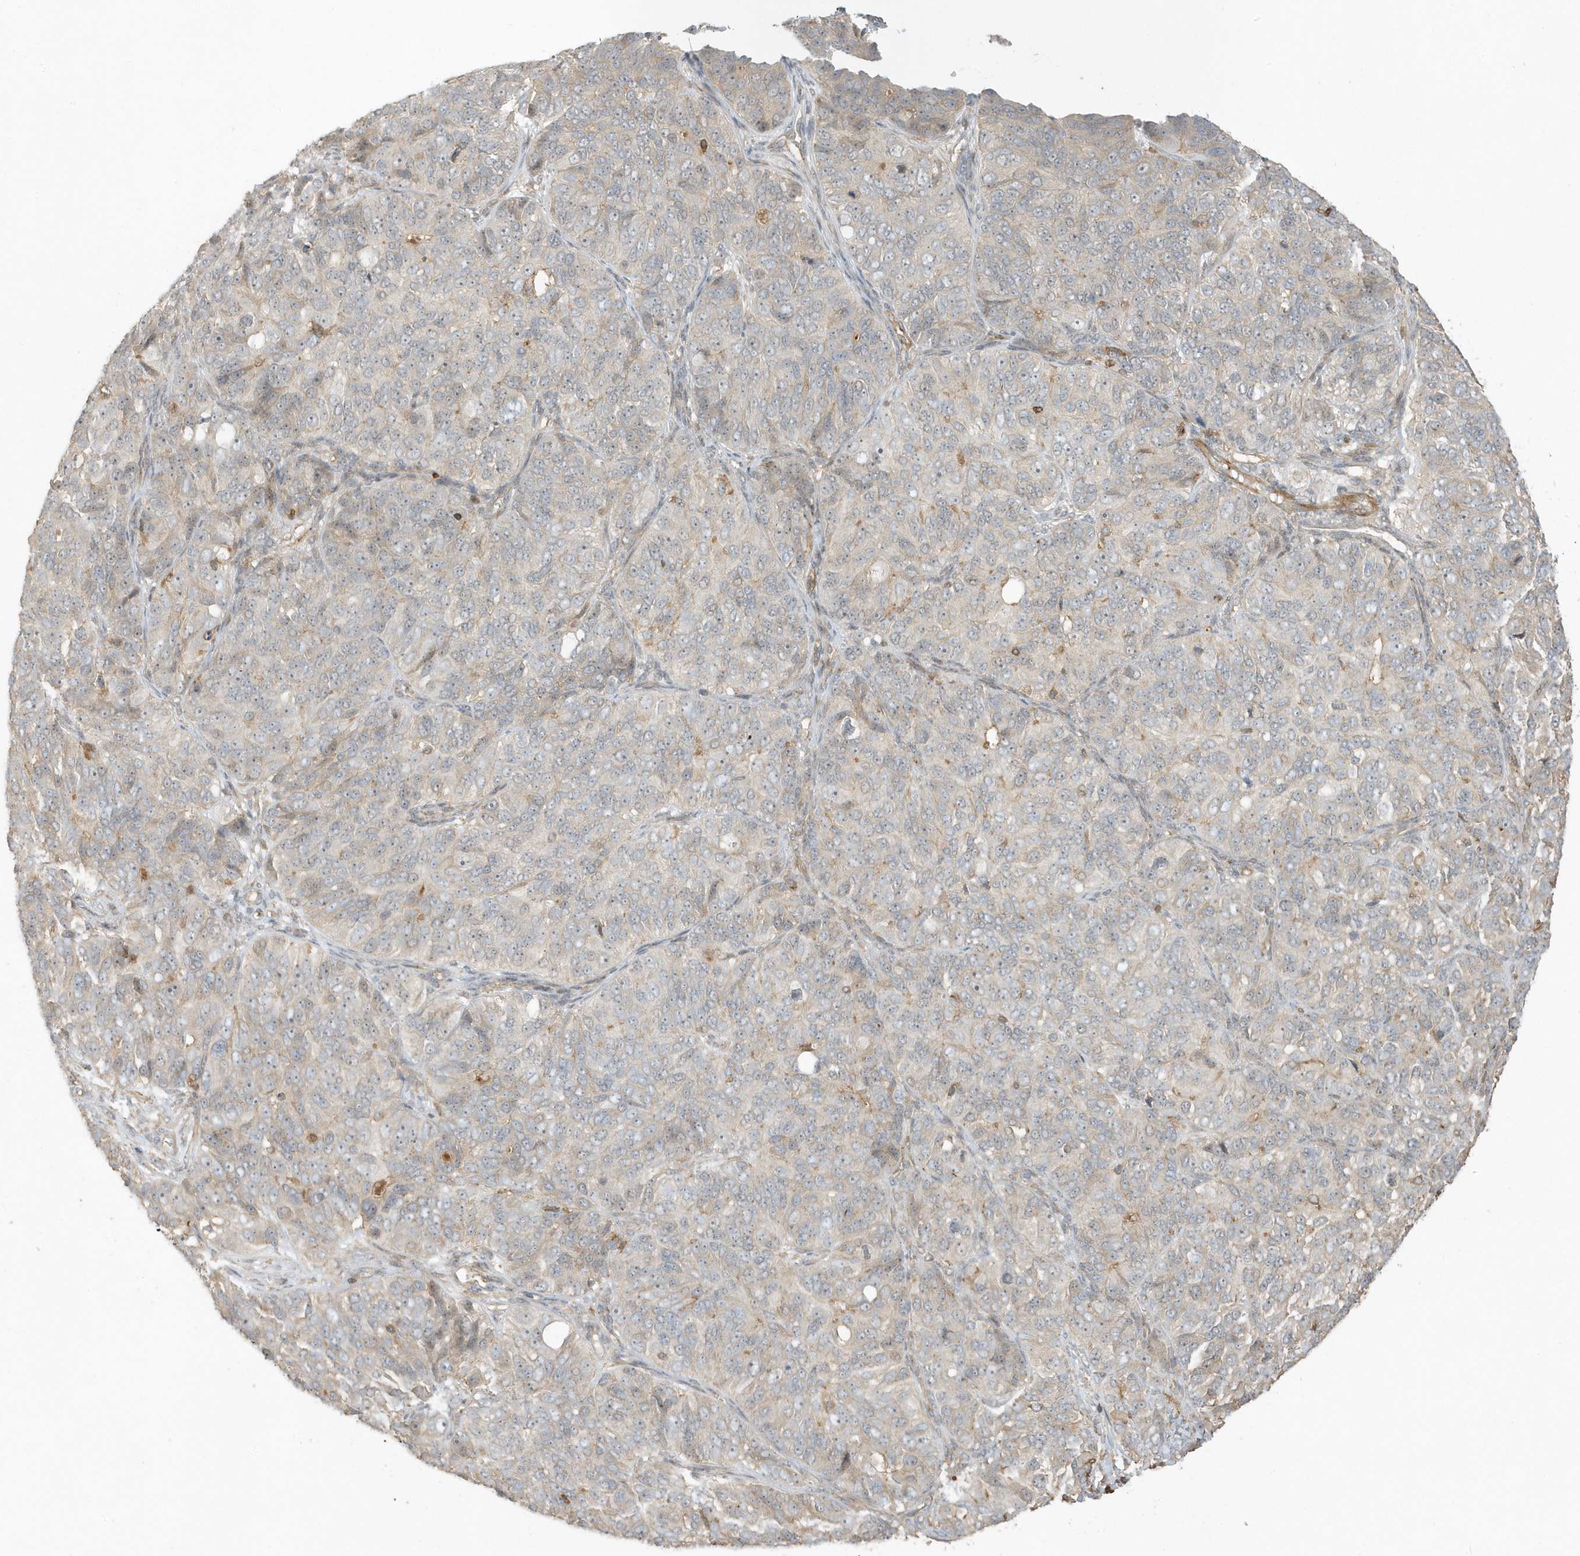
{"staining": {"intensity": "negative", "quantity": "none", "location": "none"}, "tissue": "ovarian cancer", "cell_type": "Tumor cells", "image_type": "cancer", "snomed": [{"axis": "morphology", "description": "Carcinoma, endometroid"}, {"axis": "topography", "description": "Ovary"}], "caption": "The immunohistochemistry image has no significant positivity in tumor cells of ovarian cancer tissue.", "gene": "ZBTB8A", "patient": {"sex": "female", "age": 51}}